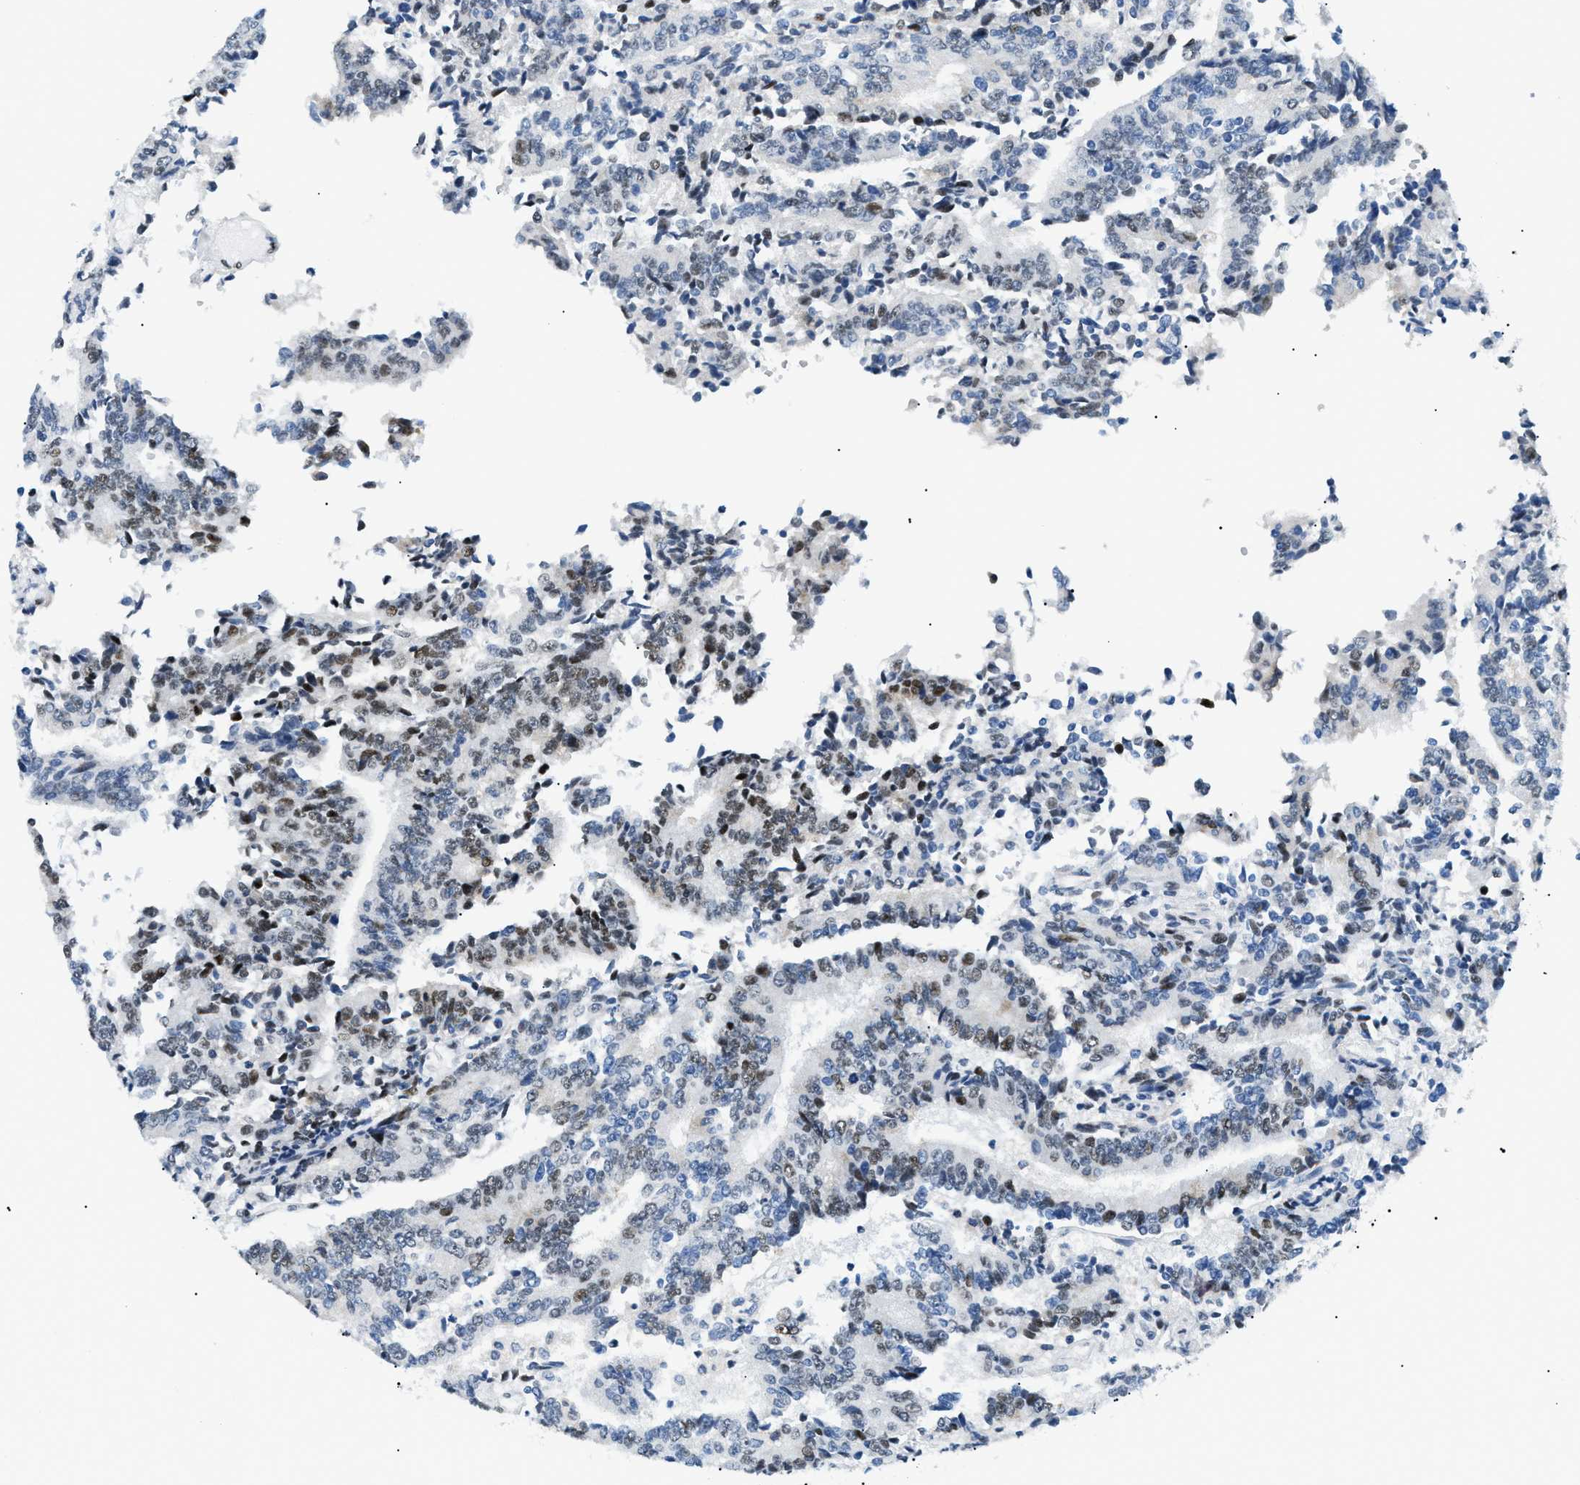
{"staining": {"intensity": "moderate", "quantity": "25%-75%", "location": "nuclear"}, "tissue": "prostate cancer", "cell_type": "Tumor cells", "image_type": "cancer", "snomed": [{"axis": "morphology", "description": "Normal tissue, NOS"}, {"axis": "morphology", "description": "Adenocarcinoma, High grade"}, {"axis": "topography", "description": "Prostate"}, {"axis": "topography", "description": "Seminal veicle"}], "caption": "Immunohistochemical staining of prostate cancer reveals moderate nuclear protein expression in about 25%-75% of tumor cells. (Brightfield microscopy of DAB IHC at high magnification).", "gene": "SMARCC1", "patient": {"sex": "male", "age": 55}}